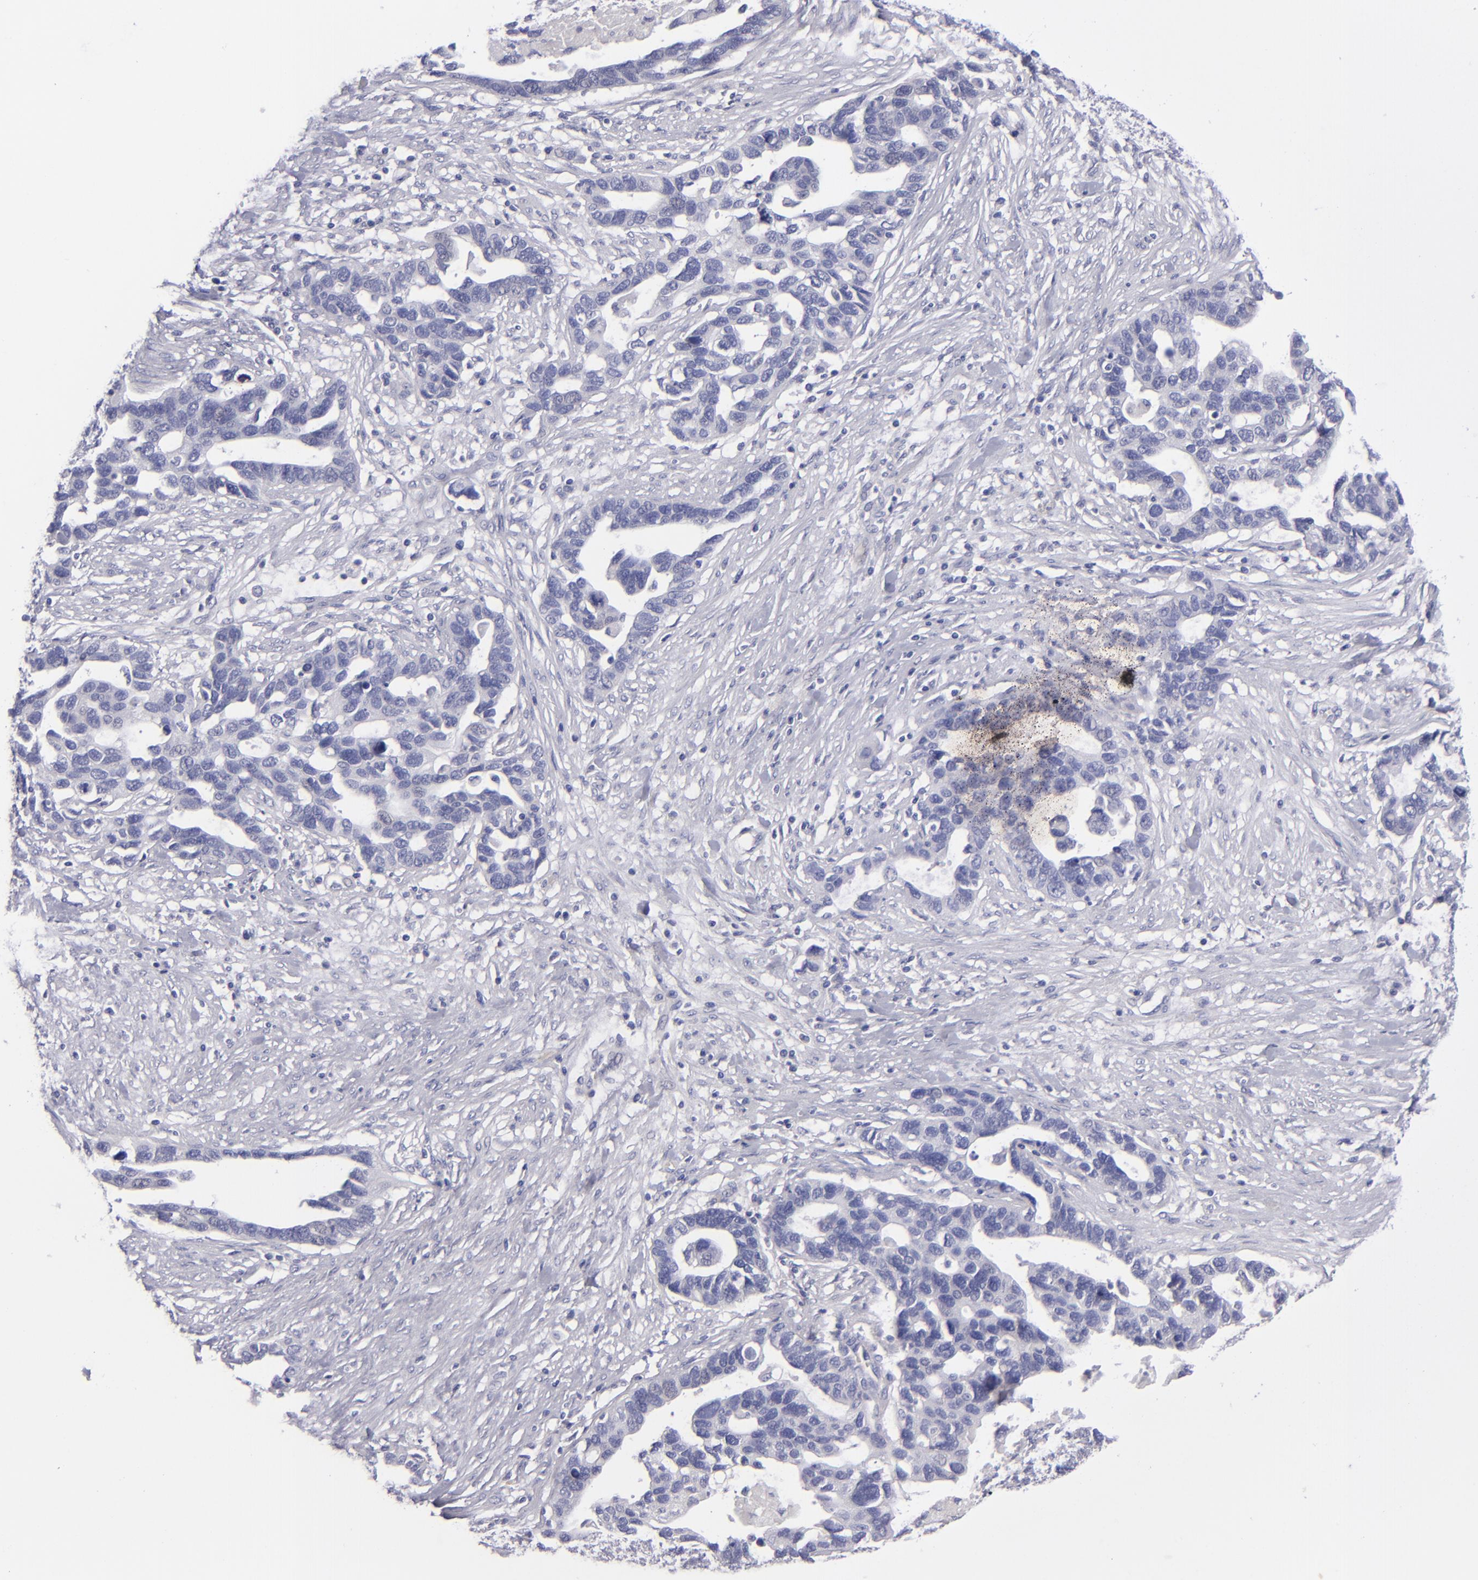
{"staining": {"intensity": "negative", "quantity": "none", "location": "none"}, "tissue": "ovarian cancer", "cell_type": "Tumor cells", "image_type": "cancer", "snomed": [{"axis": "morphology", "description": "Cystadenocarcinoma, serous, NOS"}, {"axis": "topography", "description": "Ovary"}], "caption": "This is a histopathology image of immunohistochemistry staining of ovarian cancer, which shows no expression in tumor cells. The staining is performed using DAB (3,3'-diaminobenzidine) brown chromogen with nuclei counter-stained in using hematoxylin.", "gene": "CD22", "patient": {"sex": "female", "age": 54}}